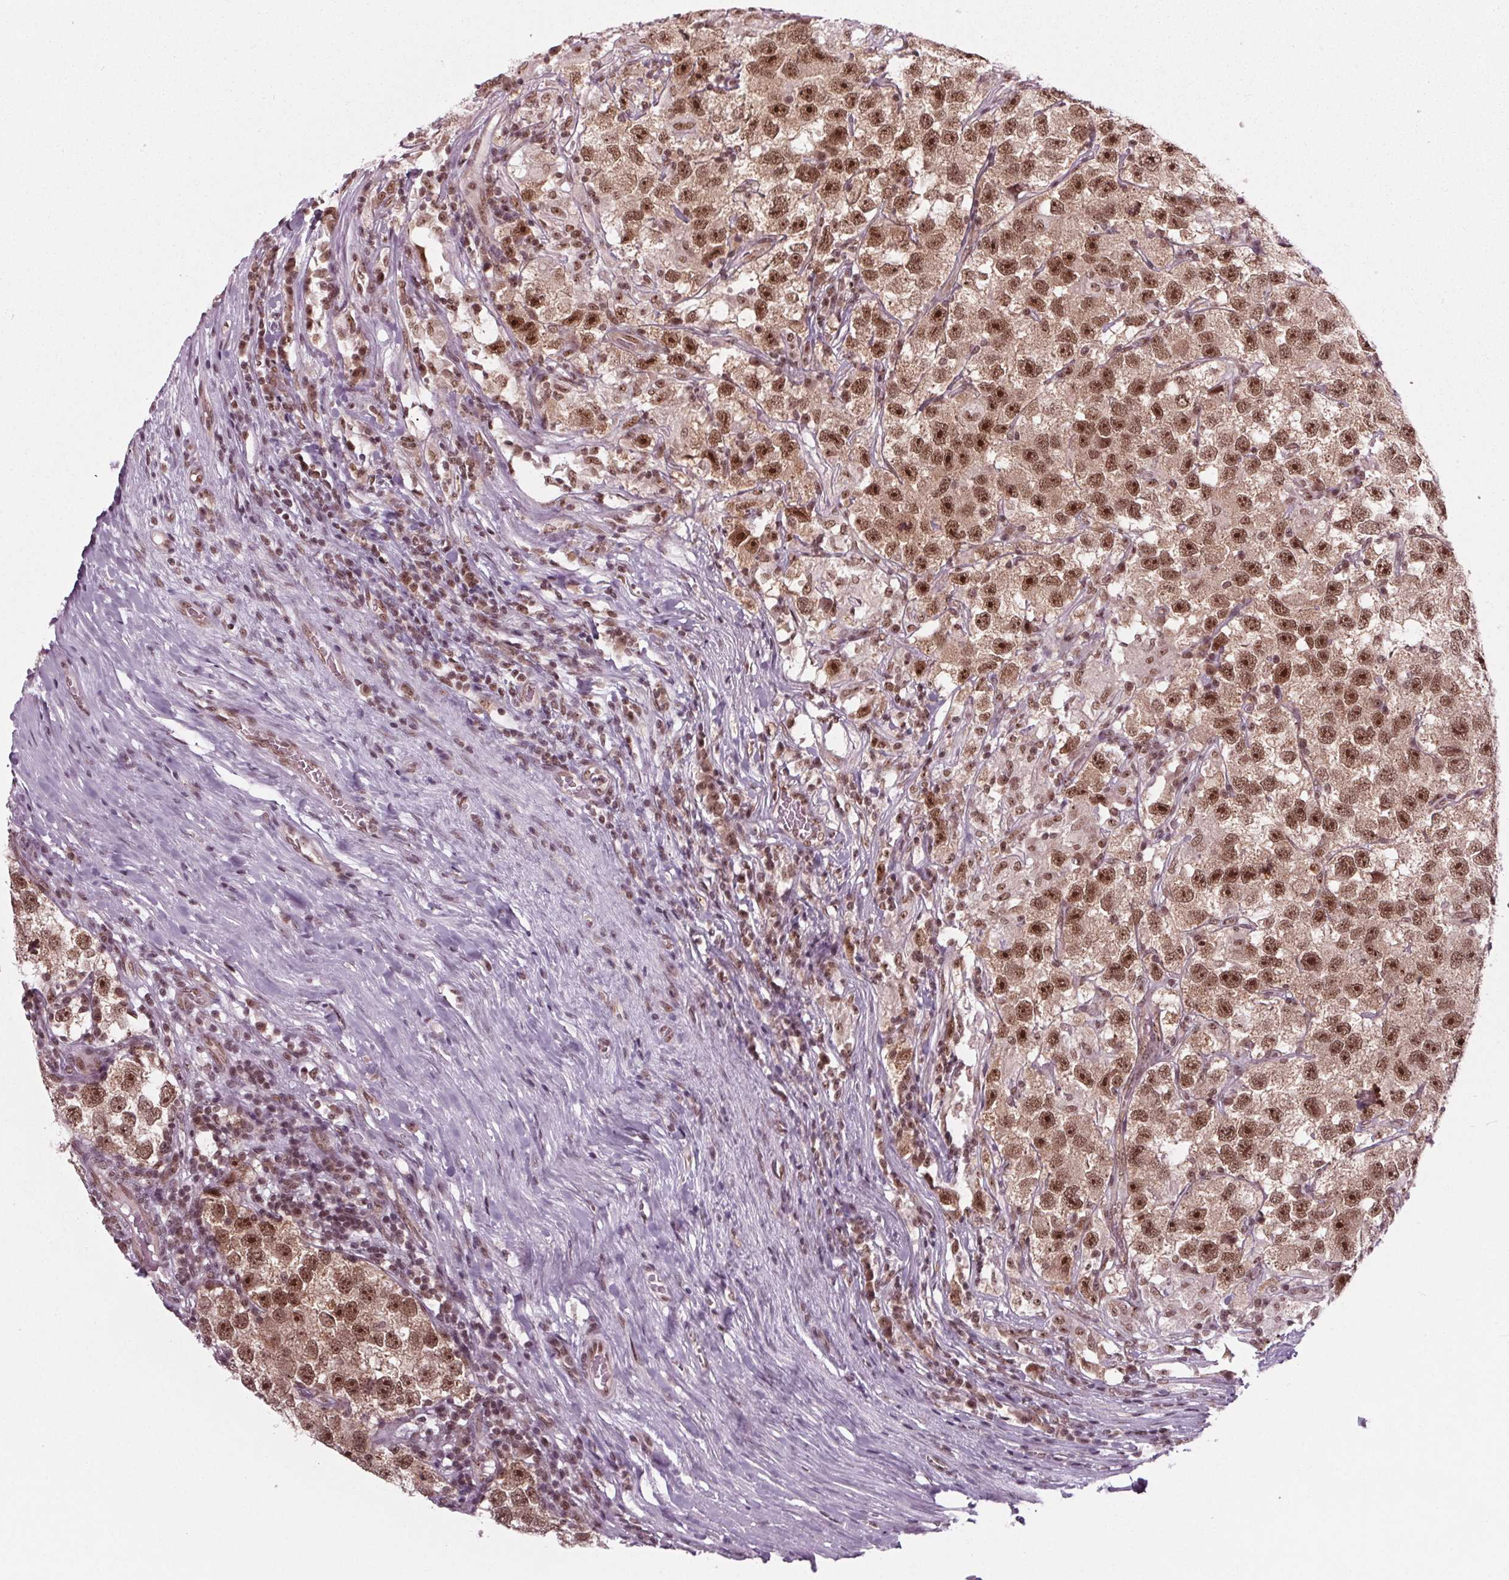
{"staining": {"intensity": "moderate", "quantity": ">75%", "location": "nuclear"}, "tissue": "testis cancer", "cell_type": "Tumor cells", "image_type": "cancer", "snomed": [{"axis": "morphology", "description": "Seminoma, NOS"}, {"axis": "topography", "description": "Testis"}], "caption": "Tumor cells show moderate nuclear positivity in about >75% of cells in testis cancer (seminoma). Nuclei are stained in blue.", "gene": "DDX41", "patient": {"sex": "male", "age": 26}}